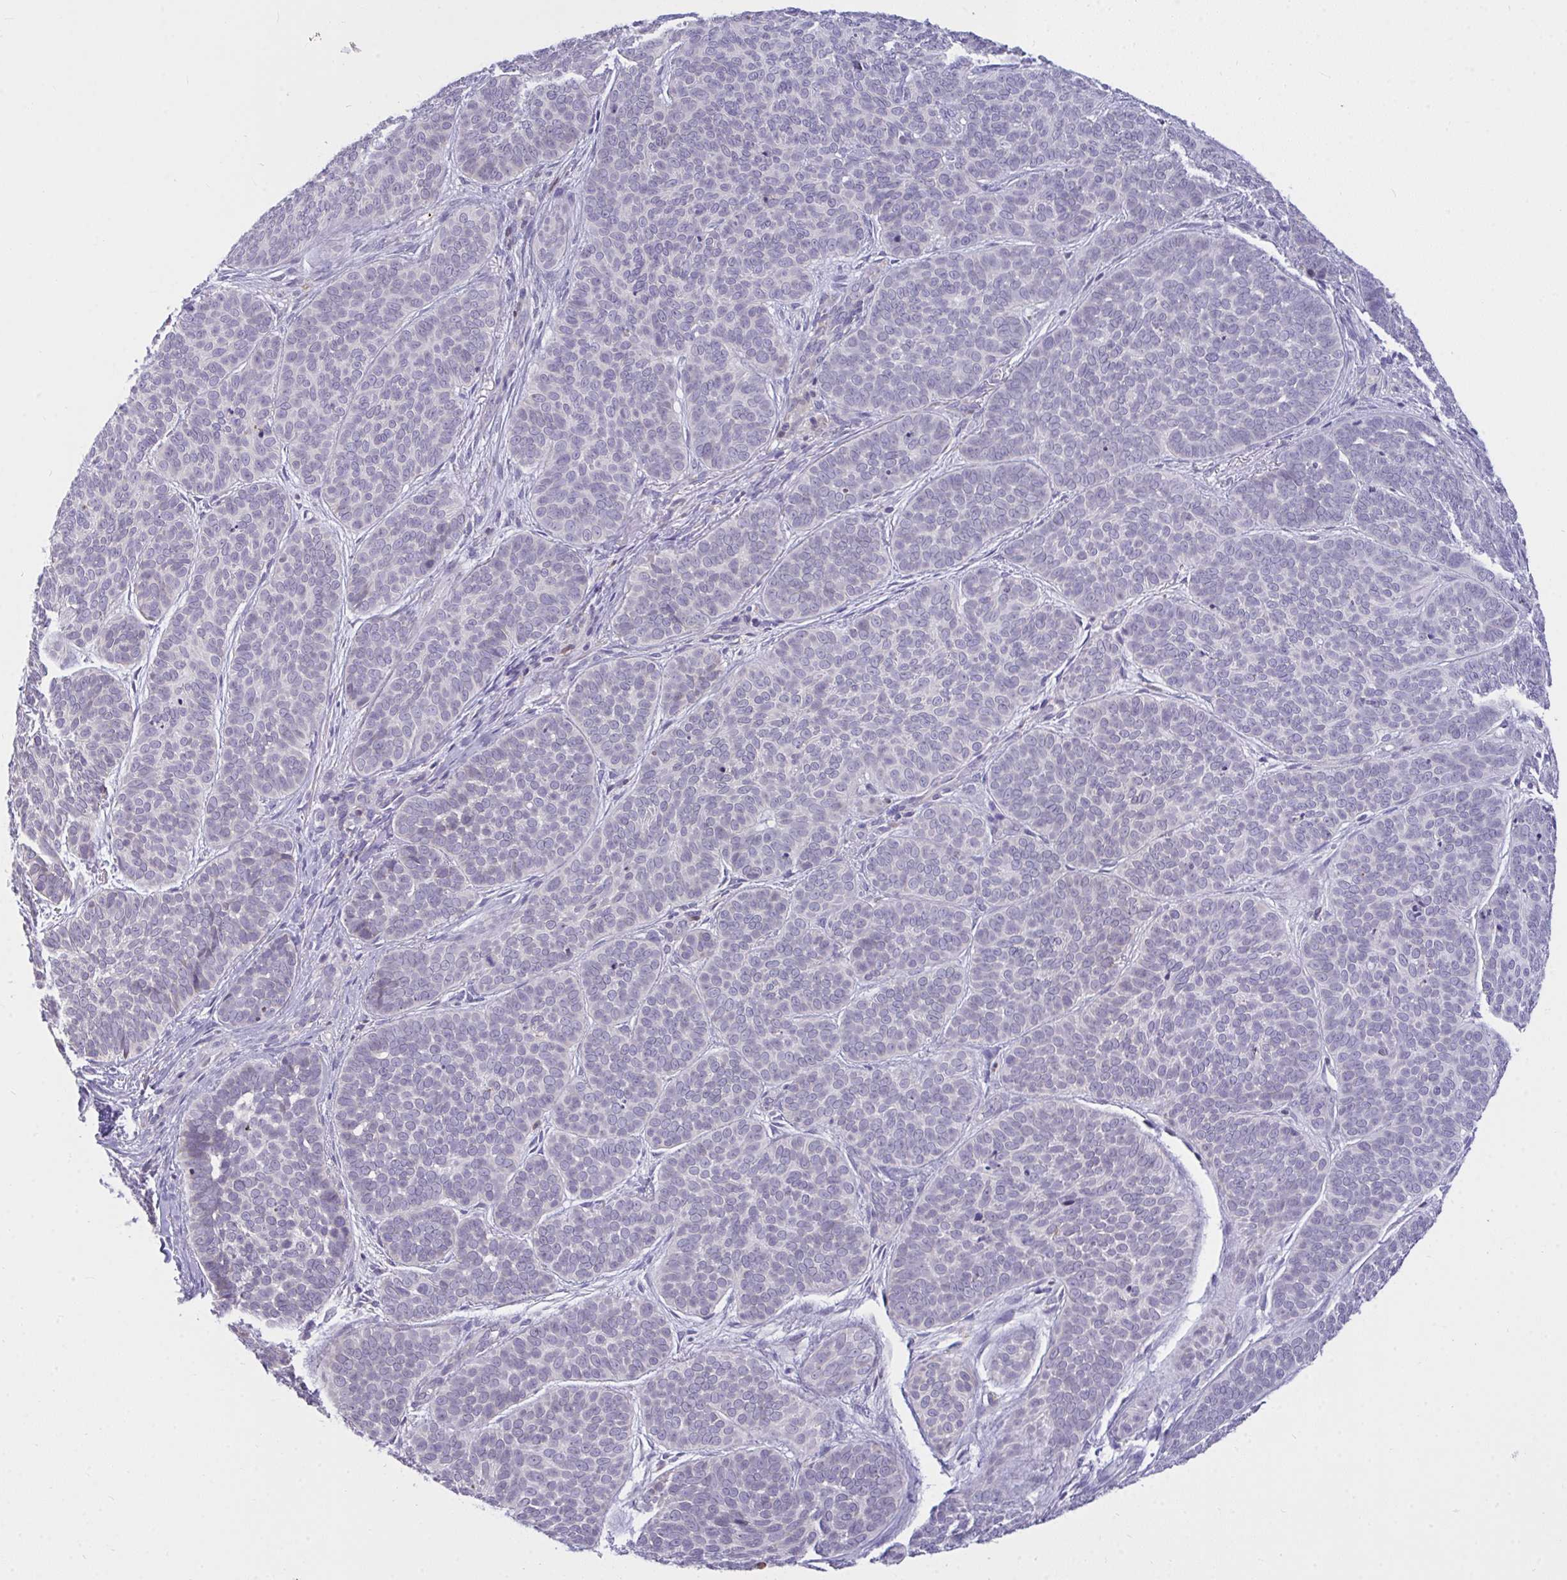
{"staining": {"intensity": "negative", "quantity": "none", "location": "none"}, "tissue": "skin cancer", "cell_type": "Tumor cells", "image_type": "cancer", "snomed": [{"axis": "morphology", "description": "Basal cell carcinoma"}, {"axis": "topography", "description": "Skin"}, {"axis": "topography", "description": "Skin of nose"}], "caption": "DAB immunohistochemical staining of skin cancer (basal cell carcinoma) demonstrates no significant expression in tumor cells.", "gene": "SEMA6B", "patient": {"sex": "female", "age": 81}}